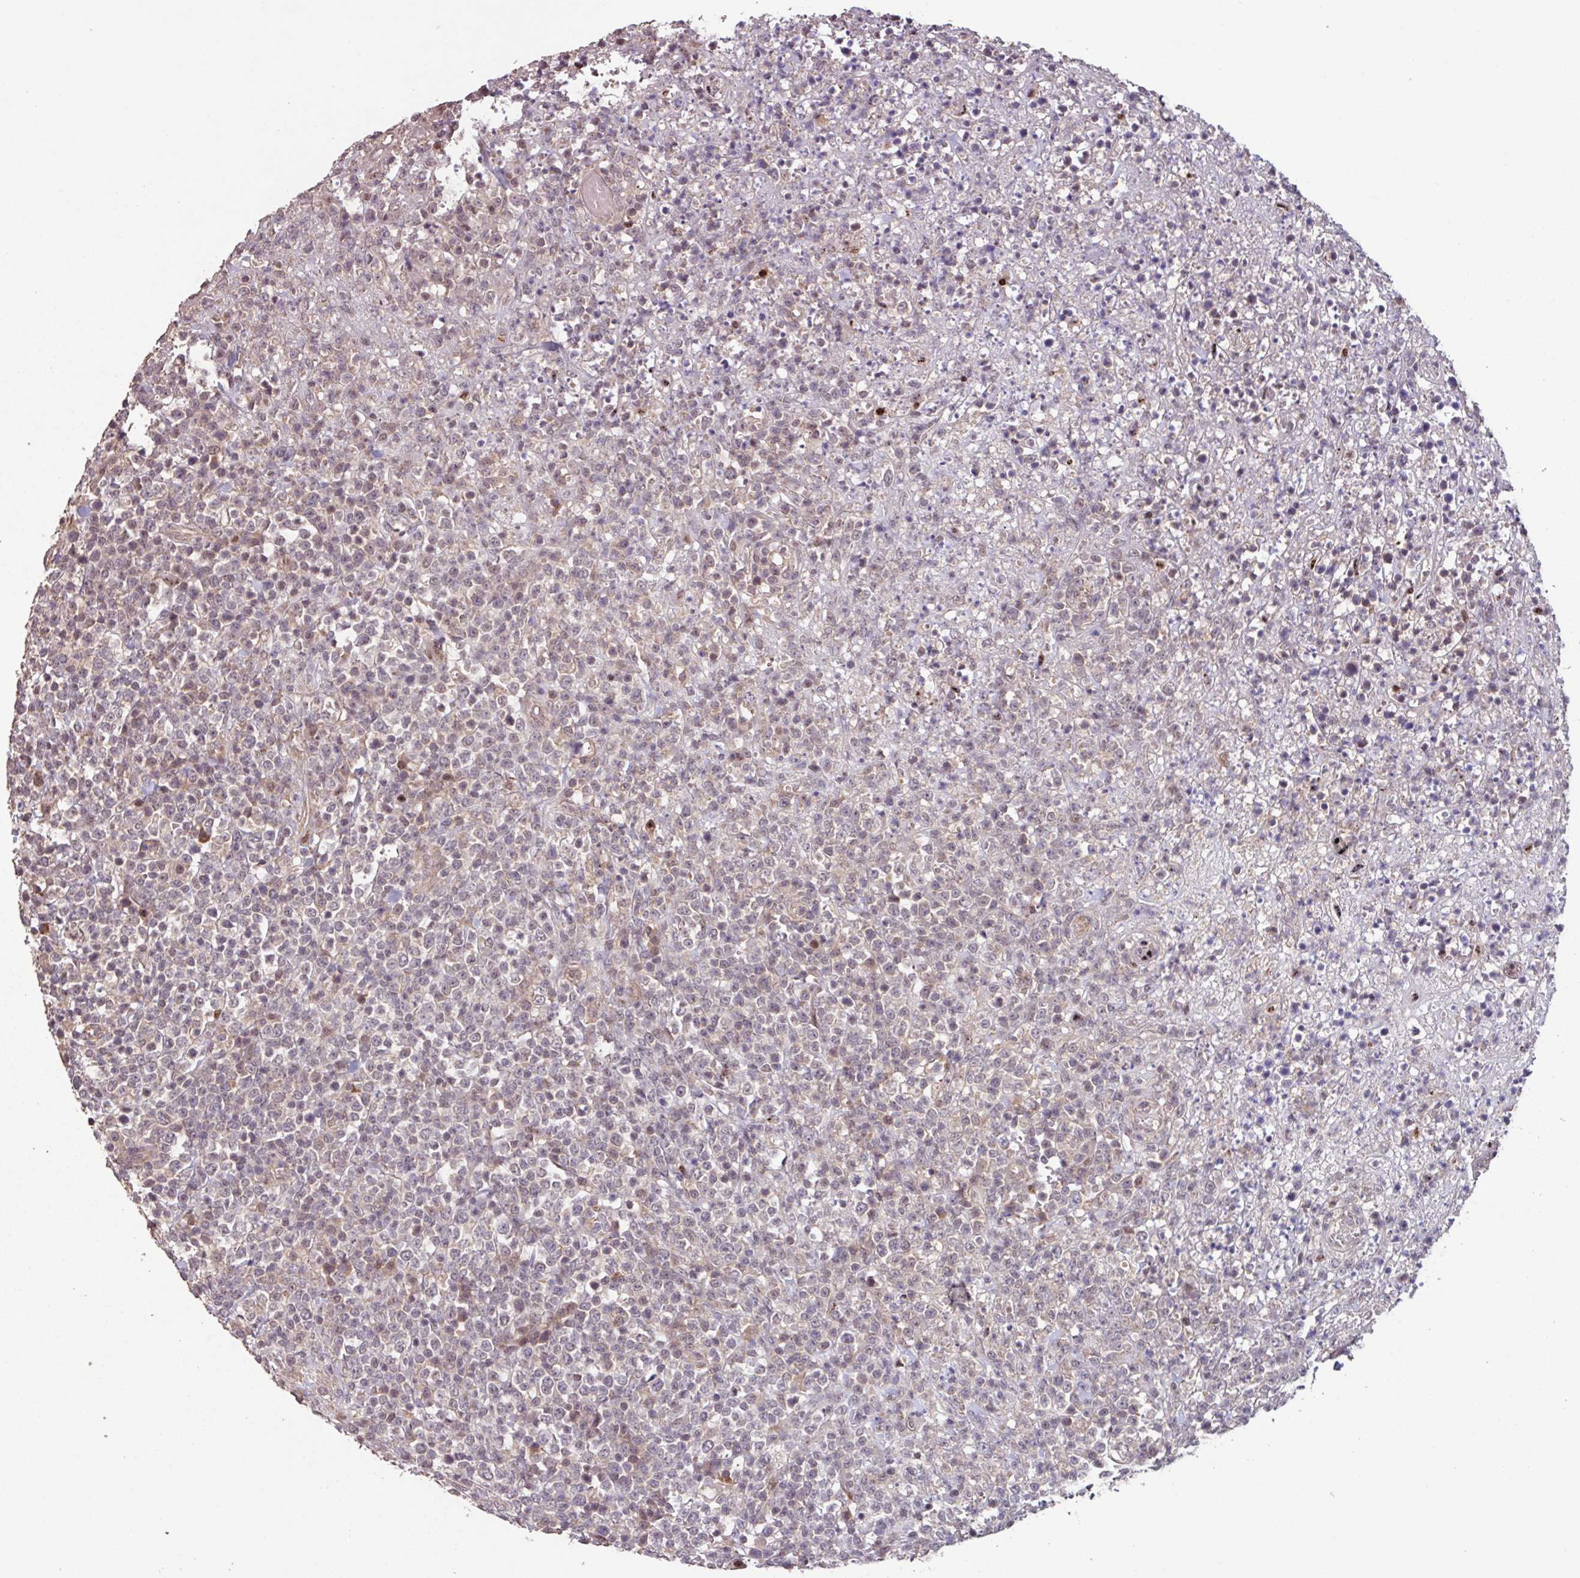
{"staining": {"intensity": "negative", "quantity": "none", "location": "none"}, "tissue": "lymphoma", "cell_type": "Tumor cells", "image_type": "cancer", "snomed": [{"axis": "morphology", "description": "Malignant lymphoma, non-Hodgkin's type, High grade"}, {"axis": "topography", "description": "Colon"}], "caption": "A histopathology image of human lymphoma is negative for staining in tumor cells.", "gene": "TMEM88", "patient": {"sex": "female", "age": 53}}